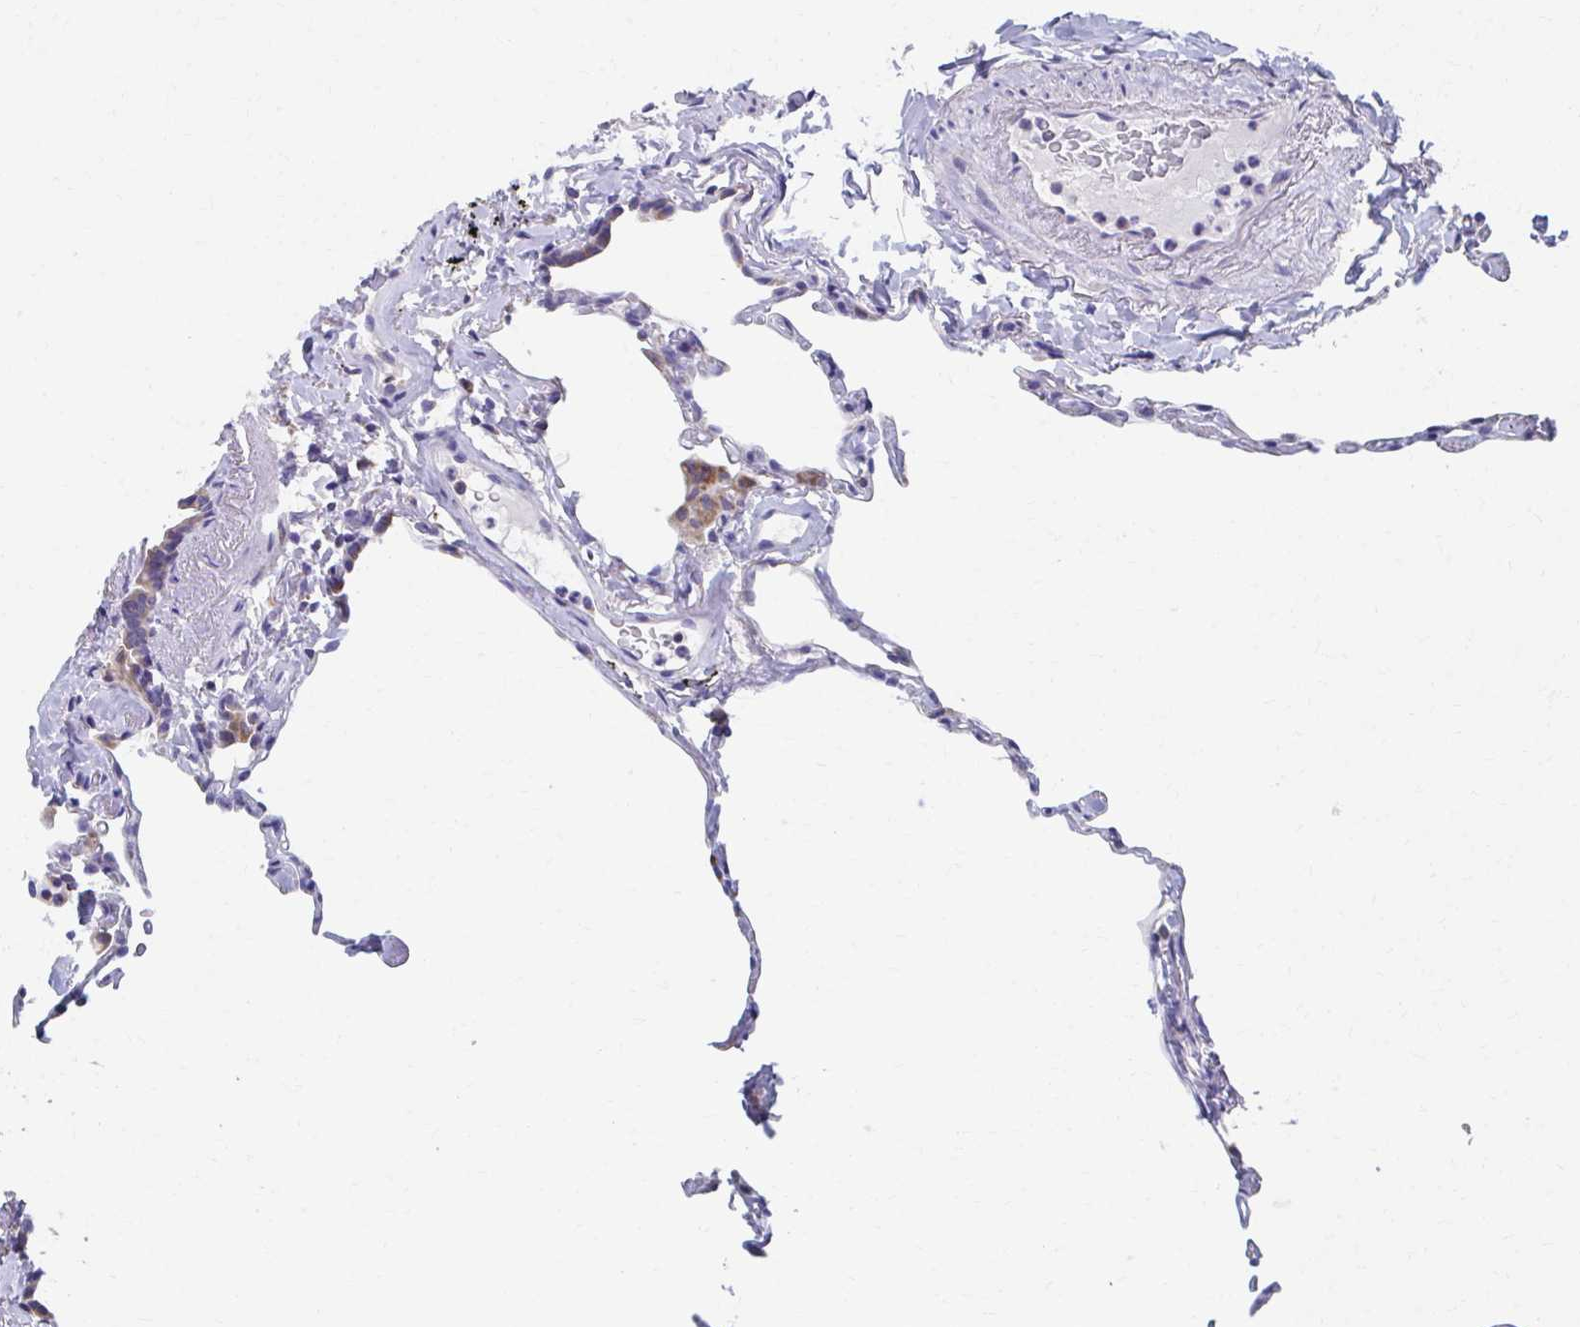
{"staining": {"intensity": "negative", "quantity": "none", "location": "none"}, "tissue": "lung", "cell_type": "Alveolar cells", "image_type": "normal", "snomed": [{"axis": "morphology", "description": "Normal tissue, NOS"}, {"axis": "topography", "description": "Lung"}], "caption": "The immunohistochemistry histopathology image has no significant staining in alveolar cells of lung.", "gene": "RCC1L", "patient": {"sex": "male", "age": 65}}